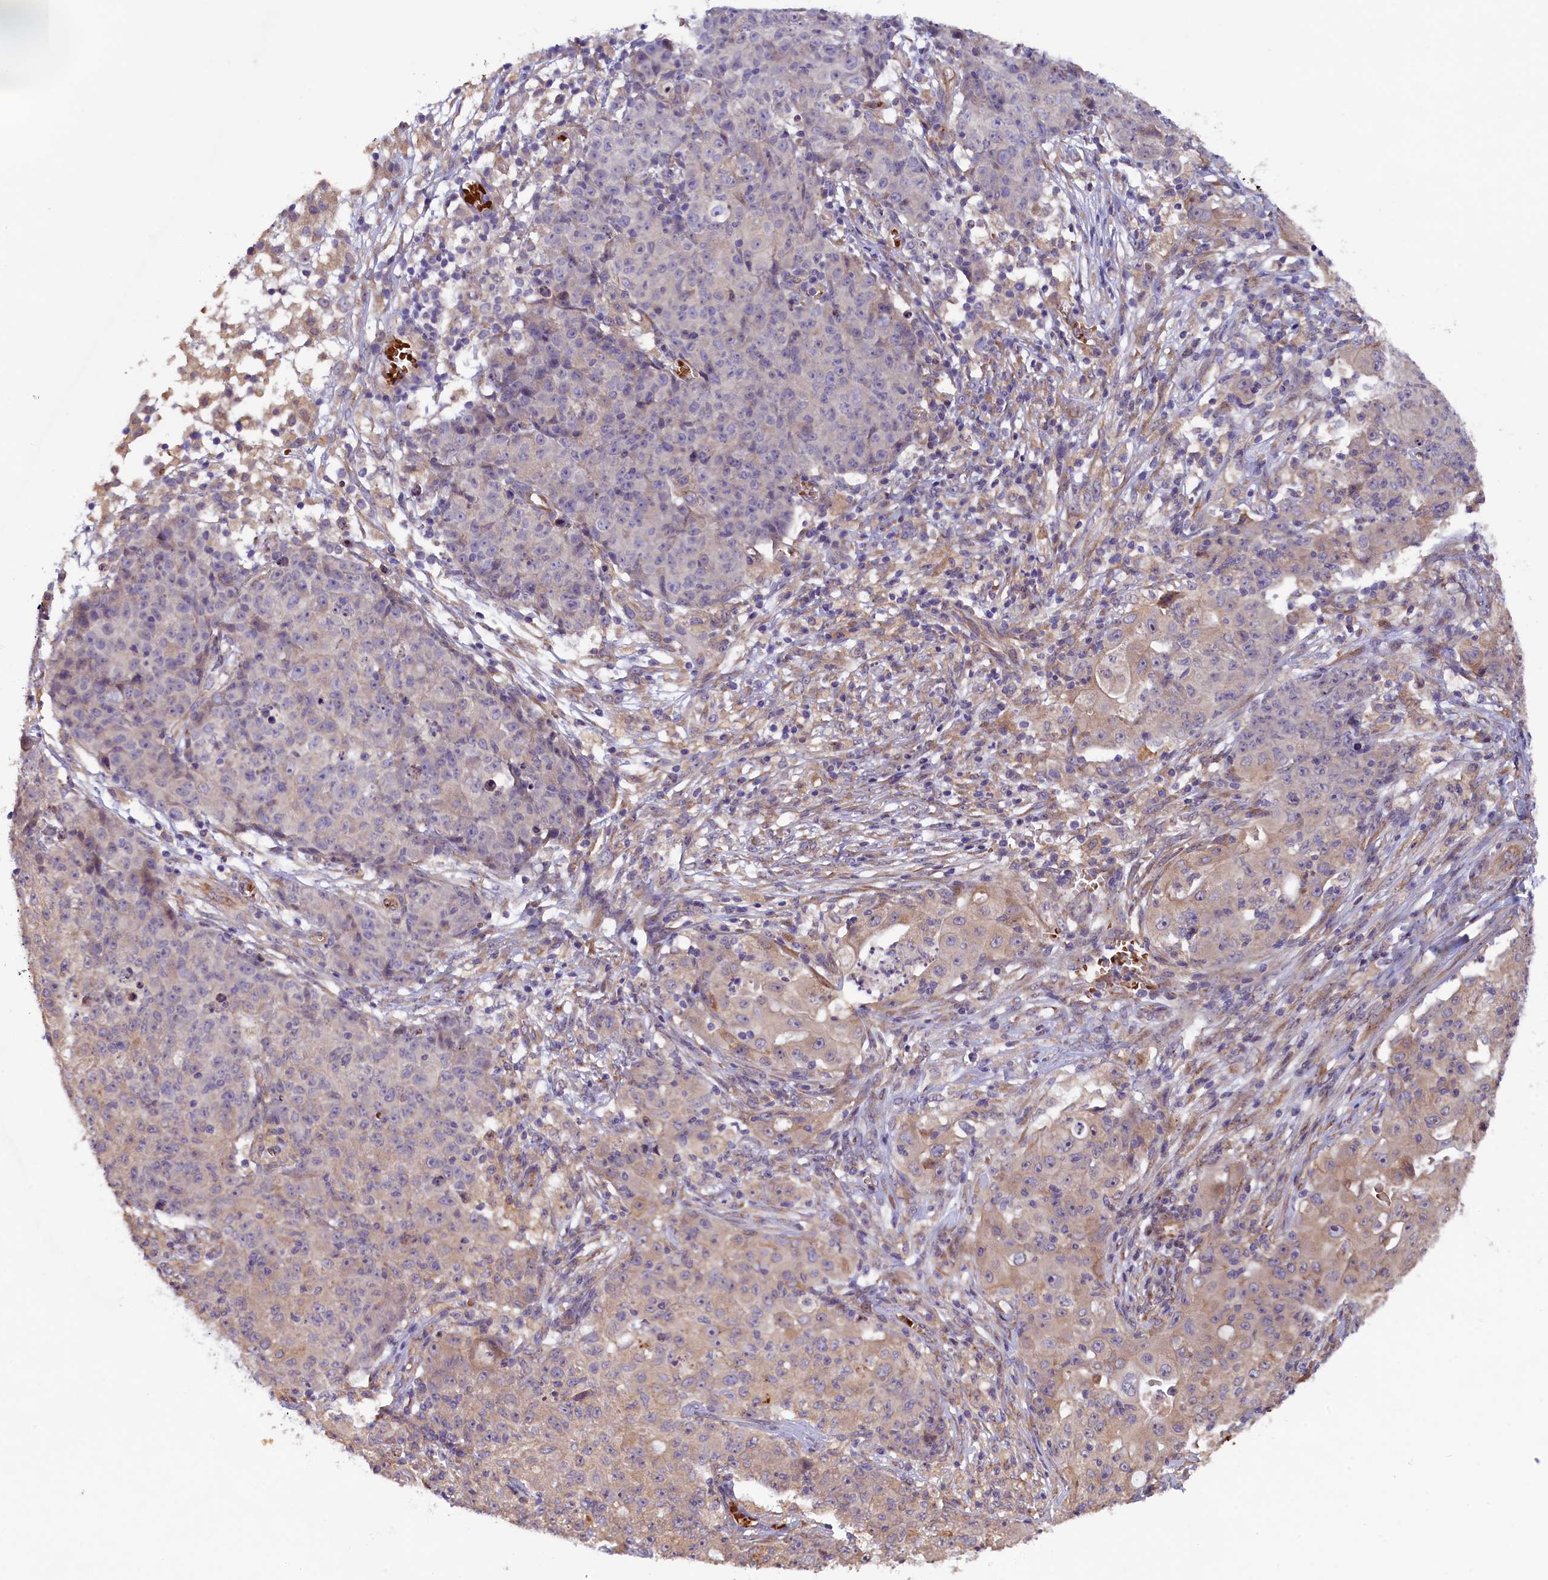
{"staining": {"intensity": "weak", "quantity": "25%-75%", "location": "cytoplasmic/membranous"}, "tissue": "ovarian cancer", "cell_type": "Tumor cells", "image_type": "cancer", "snomed": [{"axis": "morphology", "description": "Carcinoma, endometroid"}, {"axis": "topography", "description": "Ovary"}], "caption": "Tumor cells display weak cytoplasmic/membranous positivity in approximately 25%-75% of cells in ovarian cancer (endometroid carcinoma). The staining was performed using DAB to visualize the protein expression in brown, while the nuclei were stained in blue with hematoxylin (Magnification: 20x).", "gene": "CCDC9B", "patient": {"sex": "female", "age": 42}}